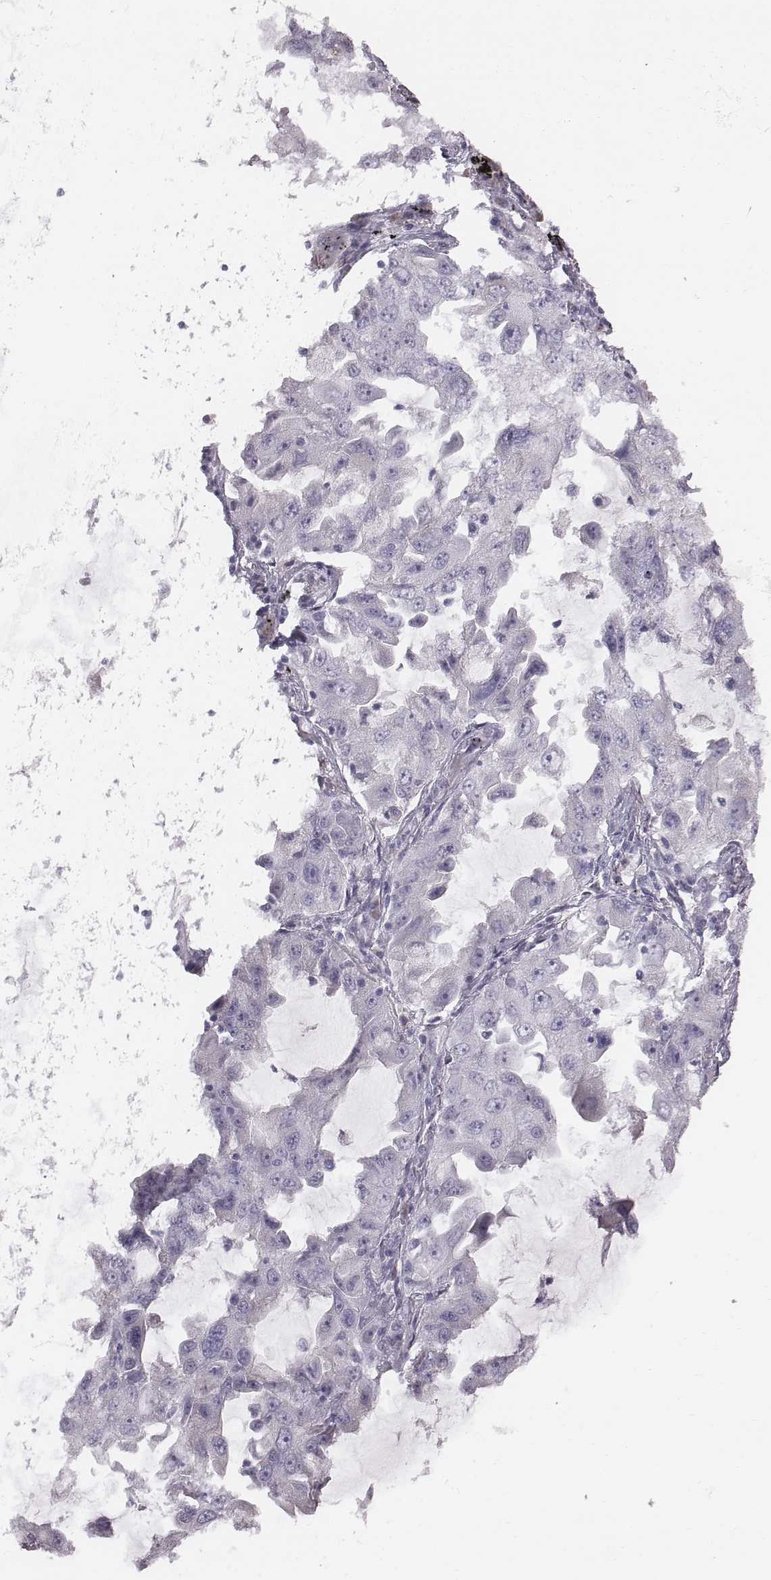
{"staining": {"intensity": "negative", "quantity": "none", "location": "none"}, "tissue": "lung cancer", "cell_type": "Tumor cells", "image_type": "cancer", "snomed": [{"axis": "morphology", "description": "Adenocarcinoma, NOS"}, {"axis": "topography", "description": "Lung"}], "caption": "Adenocarcinoma (lung) was stained to show a protein in brown. There is no significant positivity in tumor cells.", "gene": "C6orf58", "patient": {"sex": "female", "age": 61}}